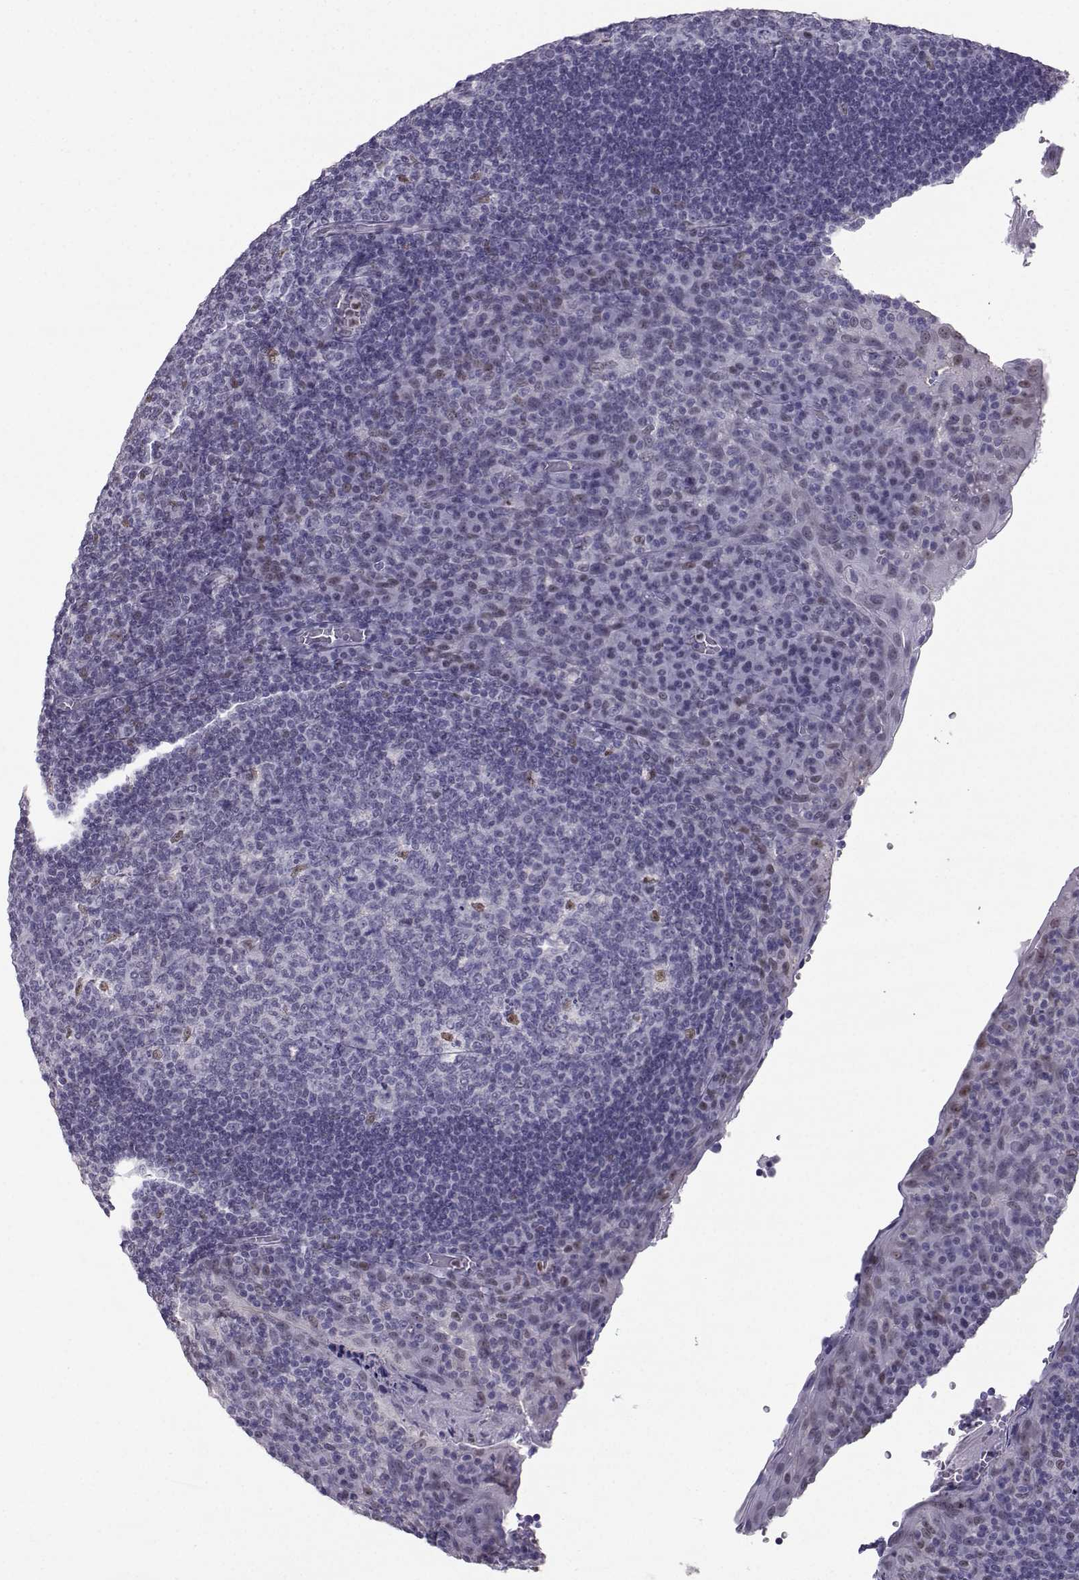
{"staining": {"intensity": "moderate", "quantity": "<25%", "location": "nuclear"}, "tissue": "tonsil", "cell_type": "Germinal center cells", "image_type": "normal", "snomed": [{"axis": "morphology", "description": "Normal tissue, NOS"}, {"axis": "topography", "description": "Tonsil"}], "caption": "There is low levels of moderate nuclear staining in germinal center cells of benign tonsil, as demonstrated by immunohistochemical staining (brown color).", "gene": "TEDC2", "patient": {"sex": "male", "age": 17}}